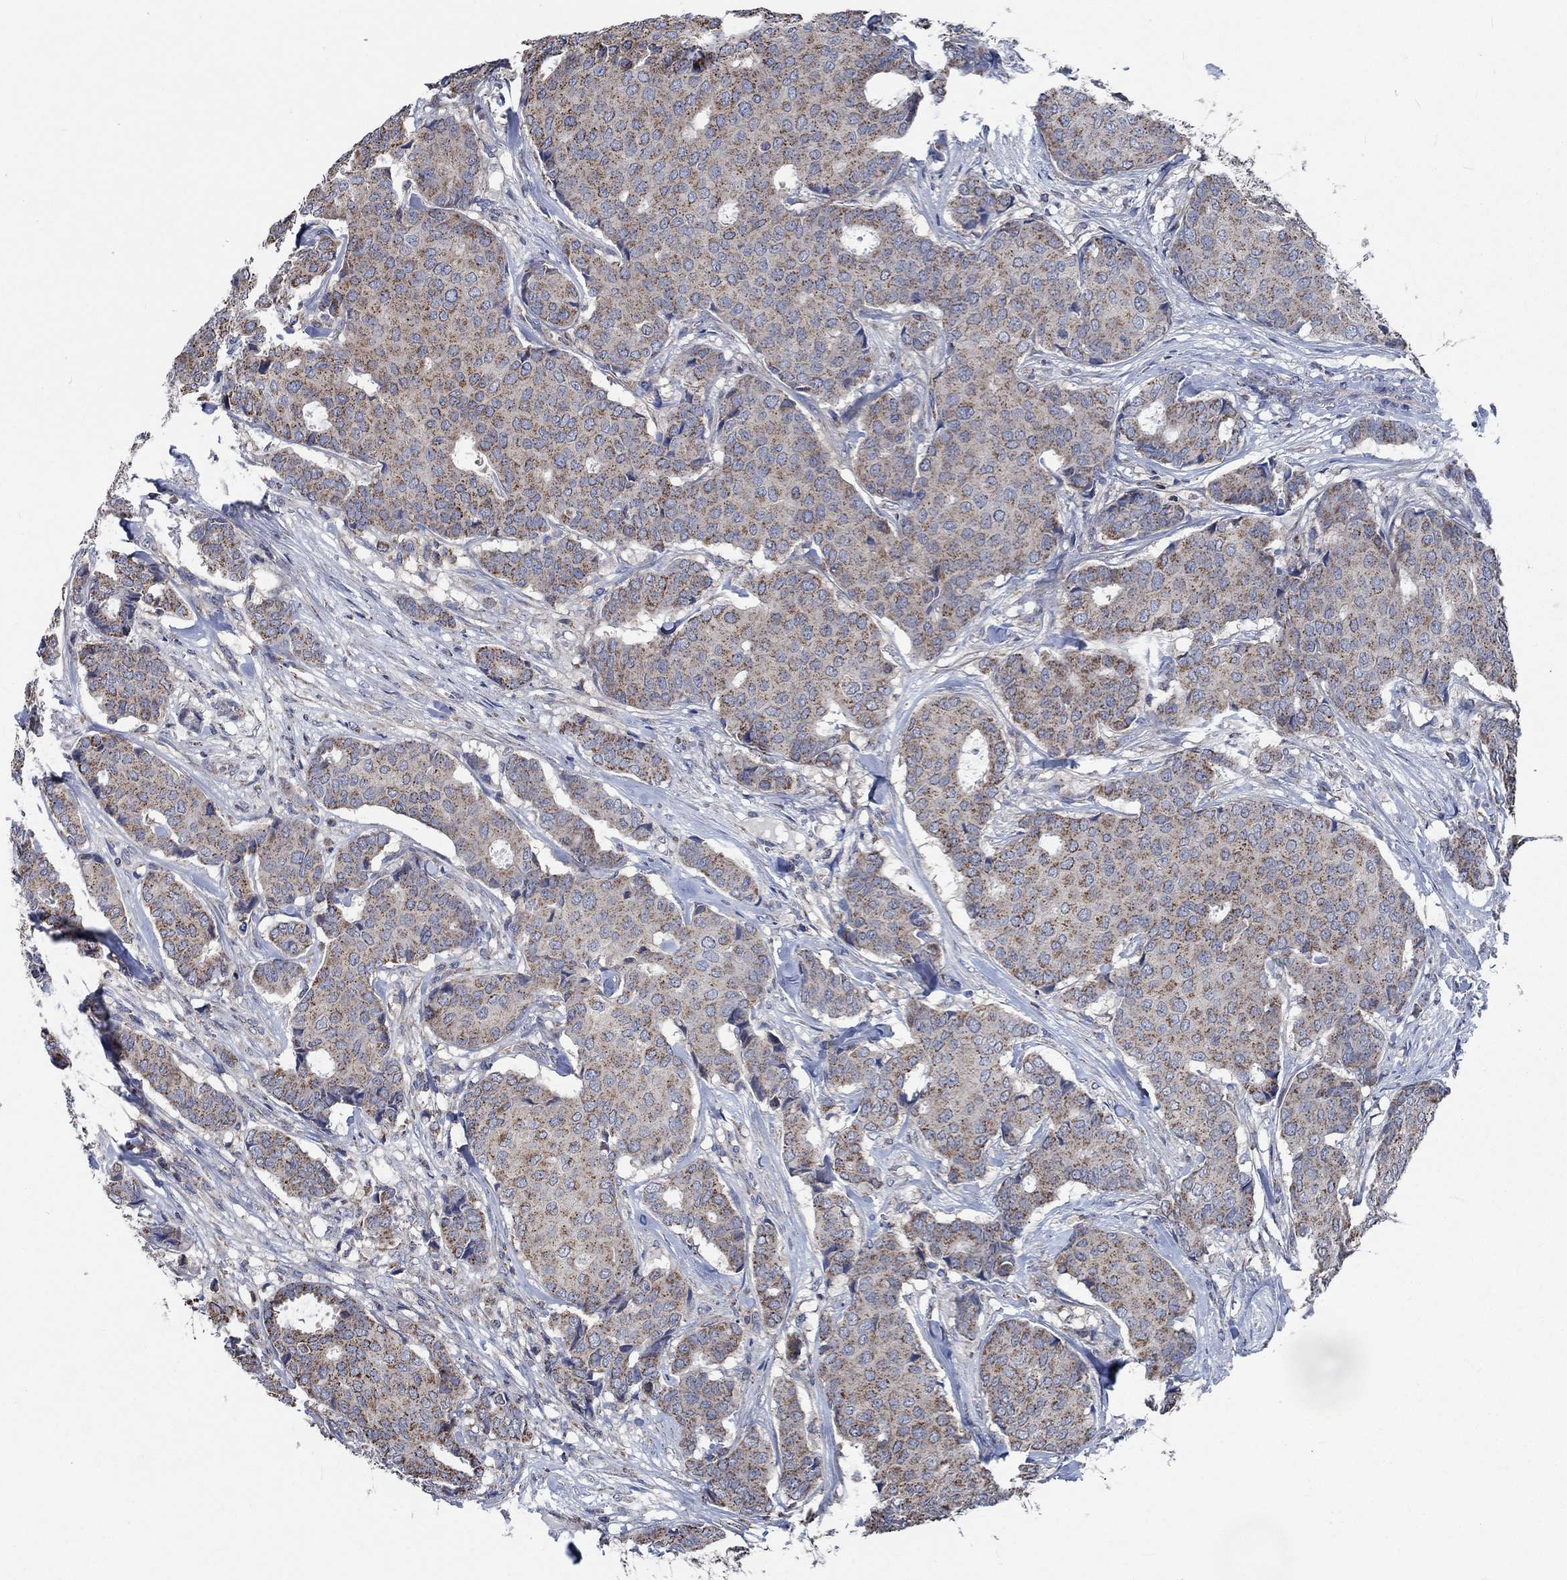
{"staining": {"intensity": "moderate", "quantity": "25%-75%", "location": "cytoplasmic/membranous"}, "tissue": "breast cancer", "cell_type": "Tumor cells", "image_type": "cancer", "snomed": [{"axis": "morphology", "description": "Duct carcinoma"}, {"axis": "topography", "description": "Breast"}], "caption": "A medium amount of moderate cytoplasmic/membranous expression is identified in about 25%-75% of tumor cells in invasive ductal carcinoma (breast) tissue.", "gene": "STXBP6", "patient": {"sex": "female", "age": 75}}